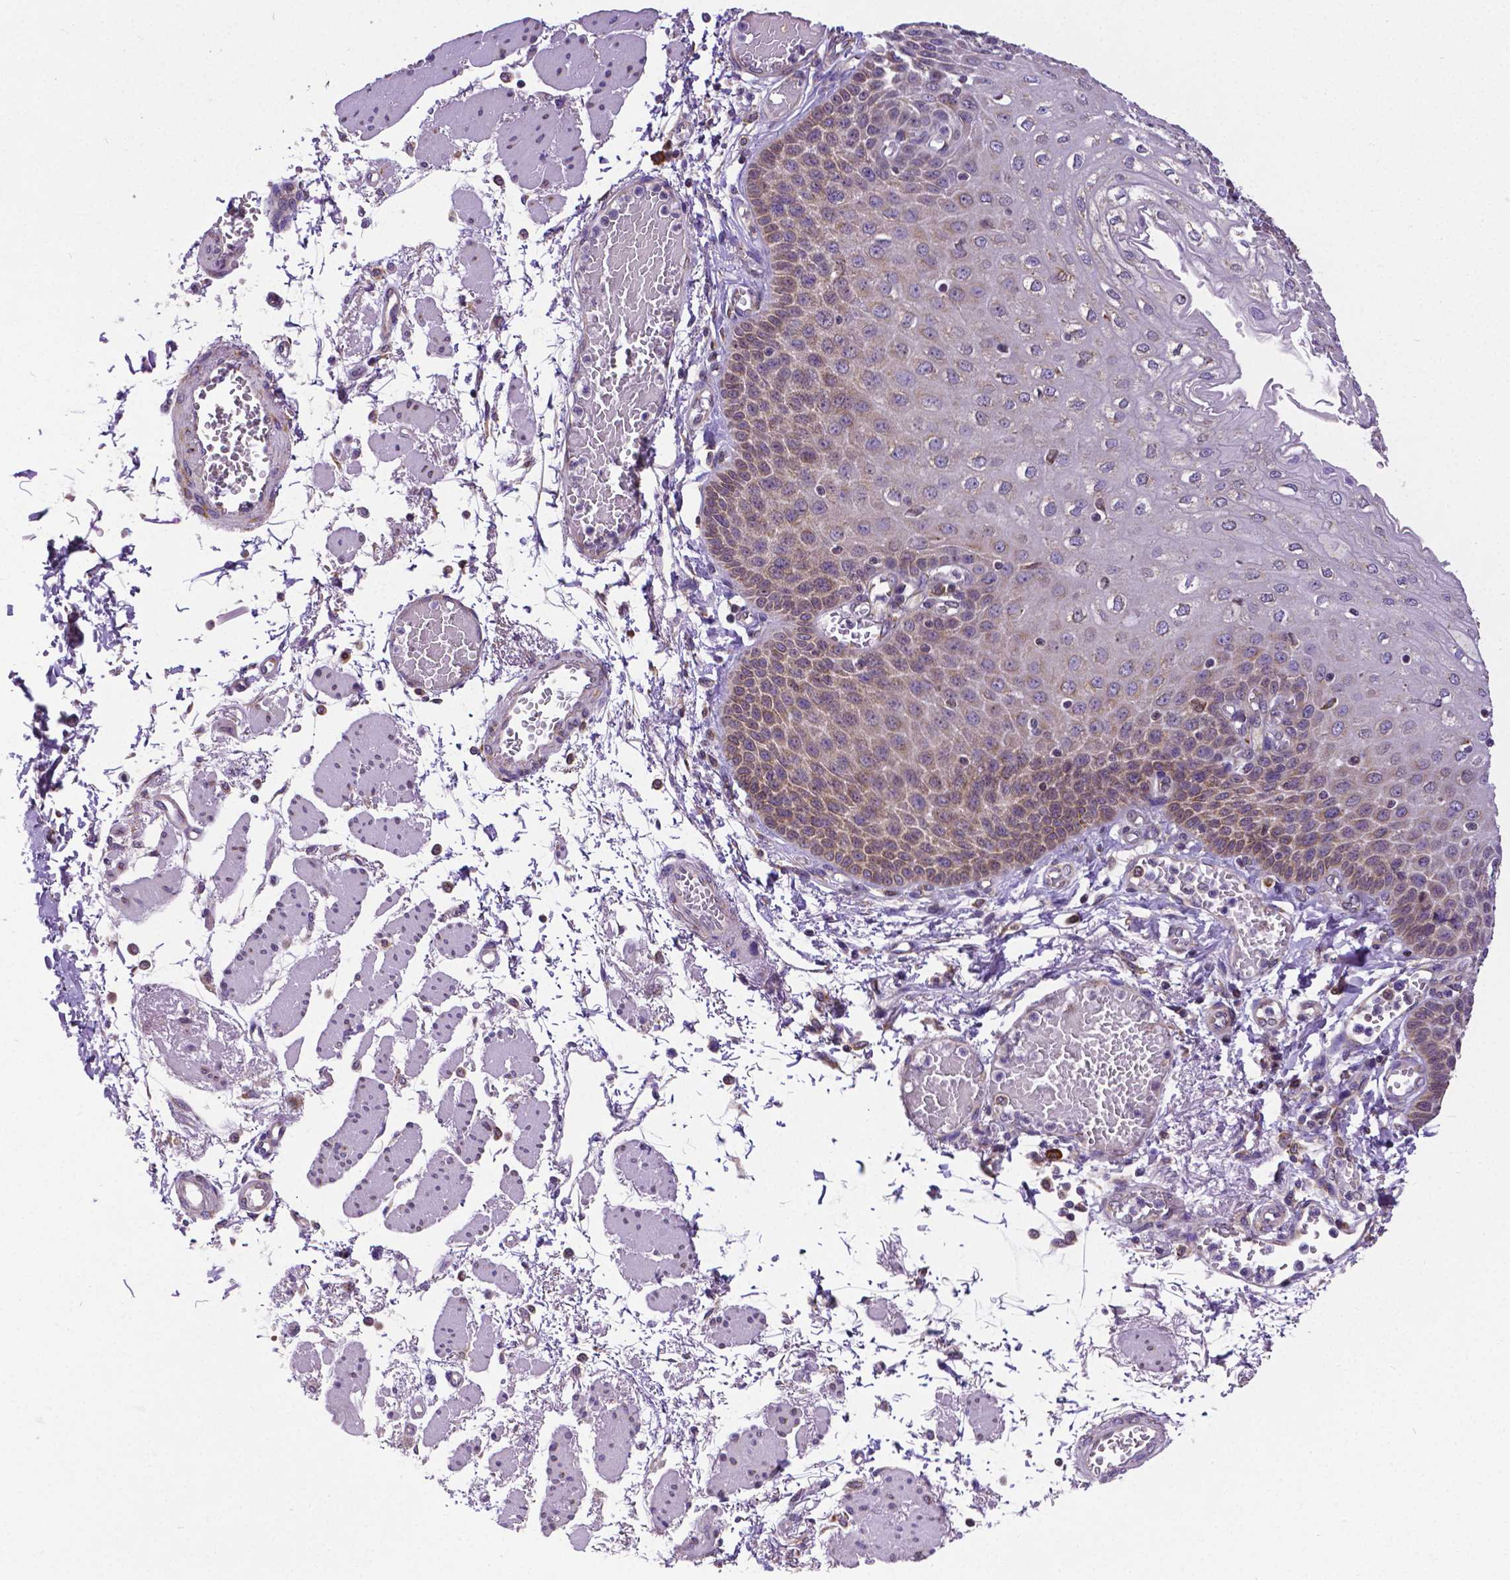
{"staining": {"intensity": "moderate", "quantity": "25%-75%", "location": "cytoplasmic/membranous"}, "tissue": "esophagus", "cell_type": "Squamous epithelial cells", "image_type": "normal", "snomed": [{"axis": "morphology", "description": "Normal tissue, NOS"}, {"axis": "morphology", "description": "Adenocarcinoma, NOS"}, {"axis": "topography", "description": "Esophagus"}], "caption": "Immunohistochemical staining of normal human esophagus displays moderate cytoplasmic/membranous protein staining in approximately 25%-75% of squamous epithelial cells. (DAB = brown stain, brightfield microscopy at high magnification).", "gene": "MTDH", "patient": {"sex": "male", "age": 81}}